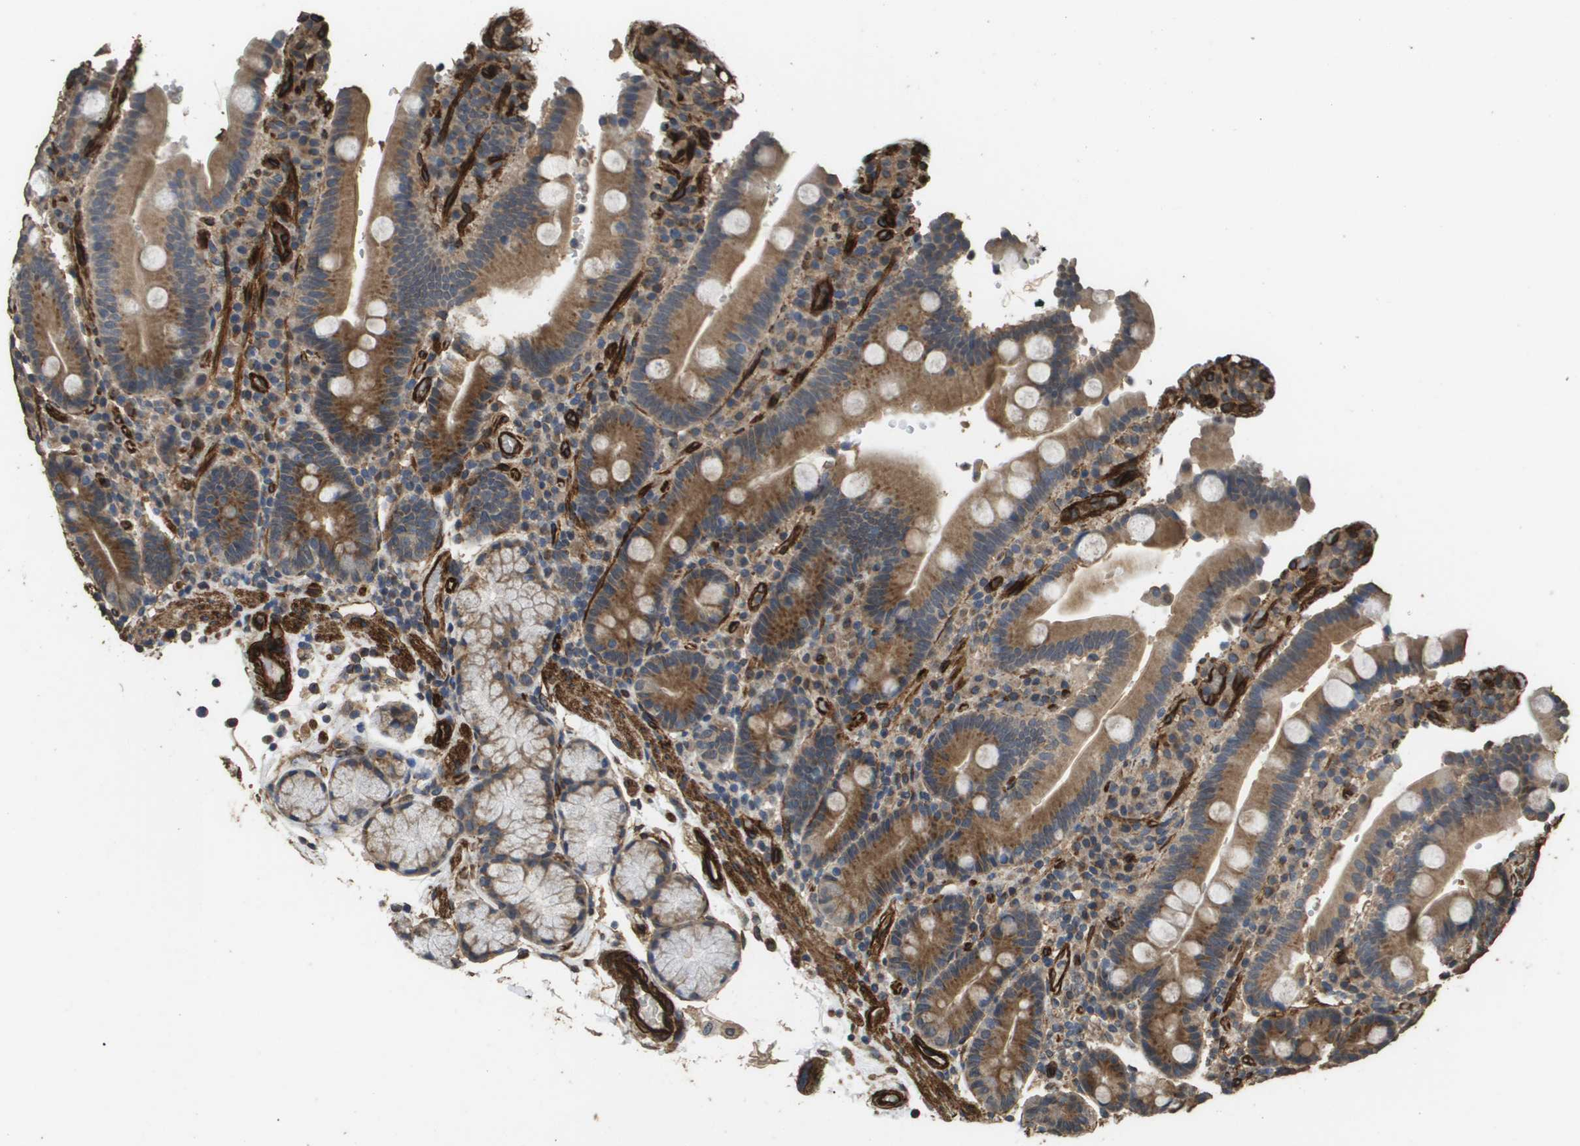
{"staining": {"intensity": "moderate", "quantity": ">75%", "location": "cytoplasmic/membranous"}, "tissue": "duodenum", "cell_type": "Glandular cells", "image_type": "normal", "snomed": [{"axis": "morphology", "description": "Normal tissue, NOS"}, {"axis": "topography", "description": "Small intestine, NOS"}], "caption": "The image exhibits staining of benign duodenum, revealing moderate cytoplasmic/membranous protein expression (brown color) within glandular cells.", "gene": "AAMP", "patient": {"sex": "female", "age": 71}}